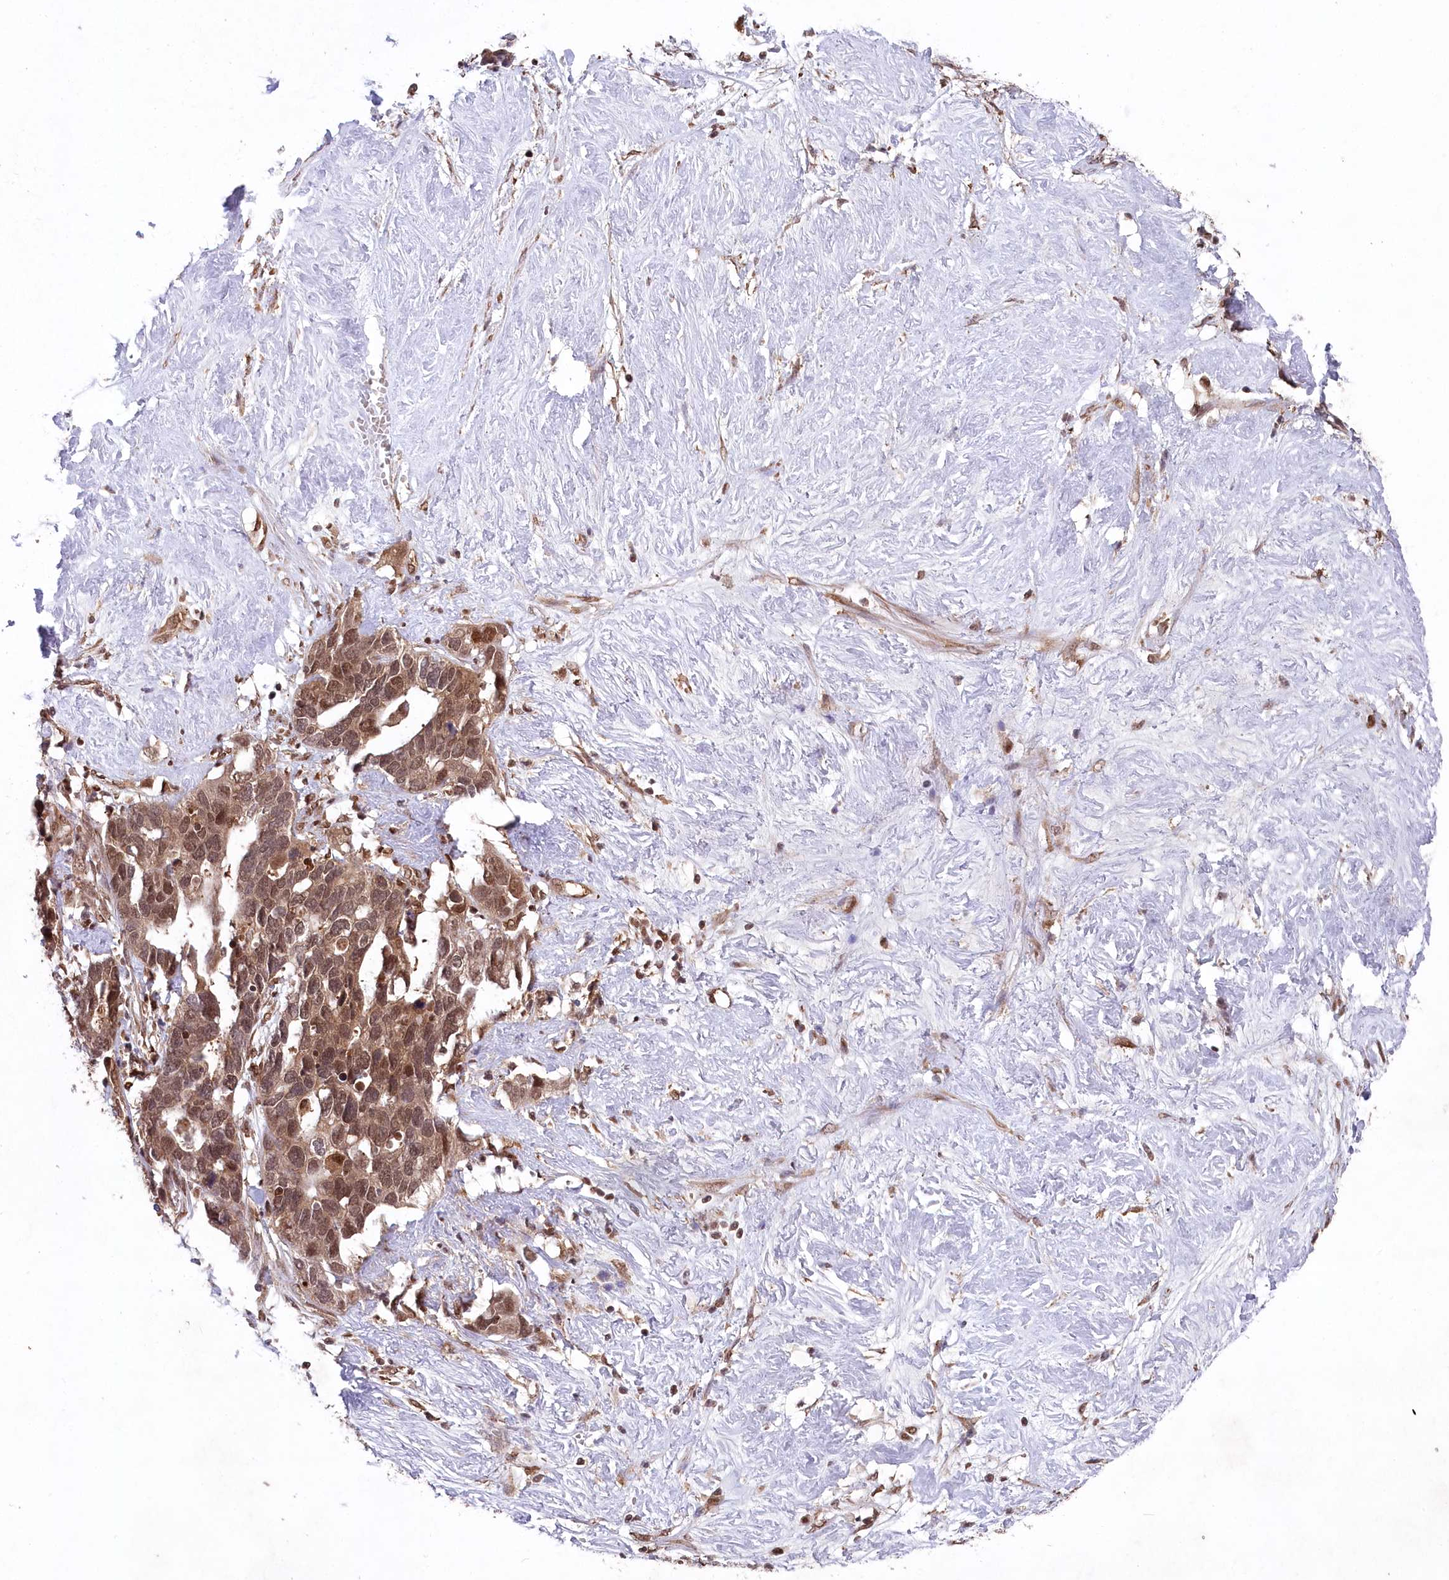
{"staining": {"intensity": "moderate", "quantity": ">75%", "location": "cytoplasmic/membranous,nuclear"}, "tissue": "ovarian cancer", "cell_type": "Tumor cells", "image_type": "cancer", "snomed": [{"axis": "morphology", "description": "Cystadenocarcinoma, serous, NOS"}, {"axis": "topography", "description": "Ovary"}], "caption": "The immunohistochemical stain highlights moderate cytoplasmic/membranous and nuclear expression in tumor cells of serous cystadenocarcinoma (ovarian) tissue.", "gene": "PSMA1", "patient": {"sex": "female", "age": 54}}